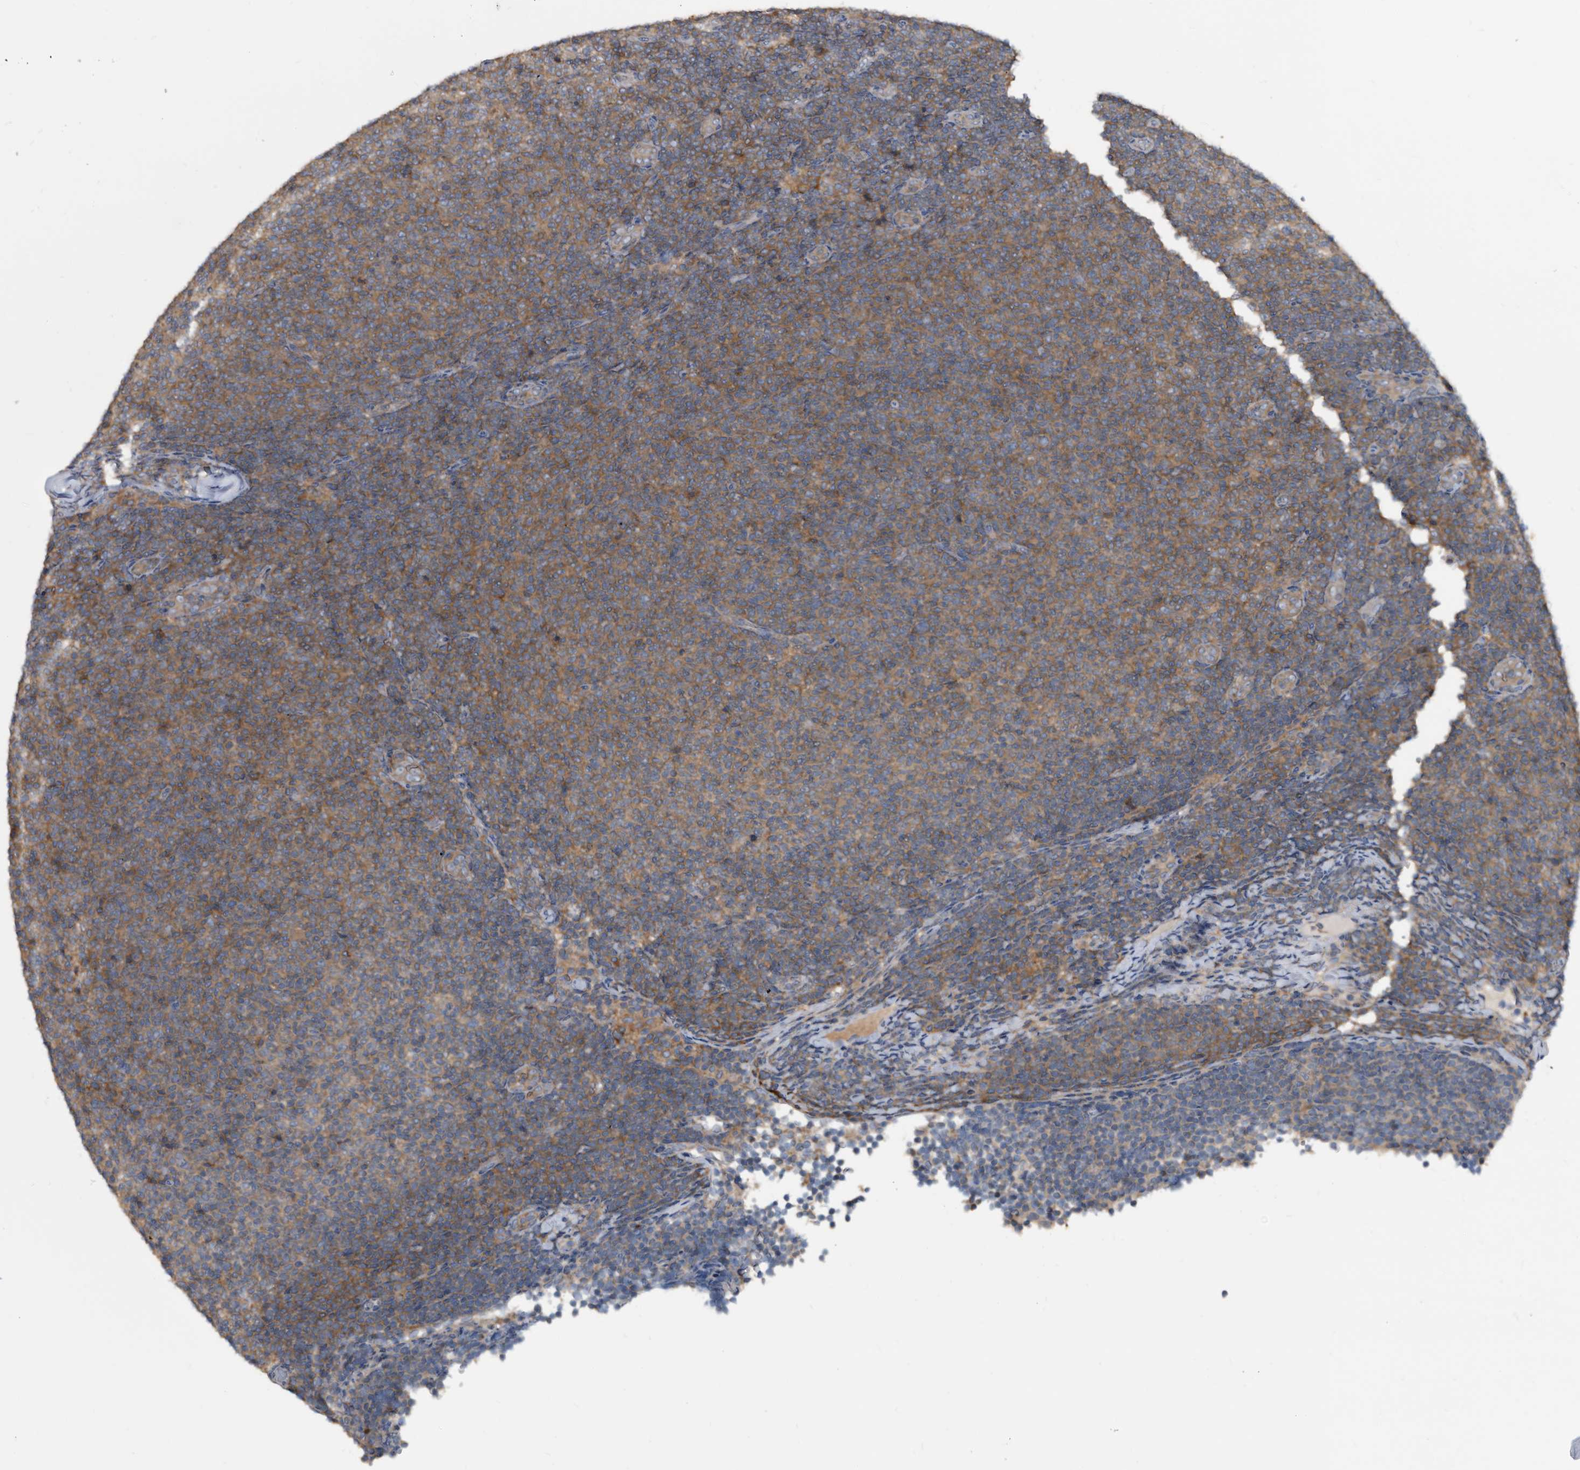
{"staining": {"intensity": "weak", "quantity": "<25%", "location": "cytoplasmic/membranous"}, "tissue": "lymphoma", "cell_type": "Tumor cells", "image_type": "cancer", "snomed": [{"axis": "morphology", "description": "Malignant lymphoma, non-Hodgkin's type, Low grade"}, {"axis": "topography", "description": "Lymph node"}], "caption": "This photomicrograph is of malignant lymphoma, non-Hodgkin's type (low-grade) stained with immunohistochemistry to label a protein in brown with the nuclei are counter-stained blue. There is no staining in tumor cells.", "gene": "APEH", "patient": {"sex": "male", "age": 66}}